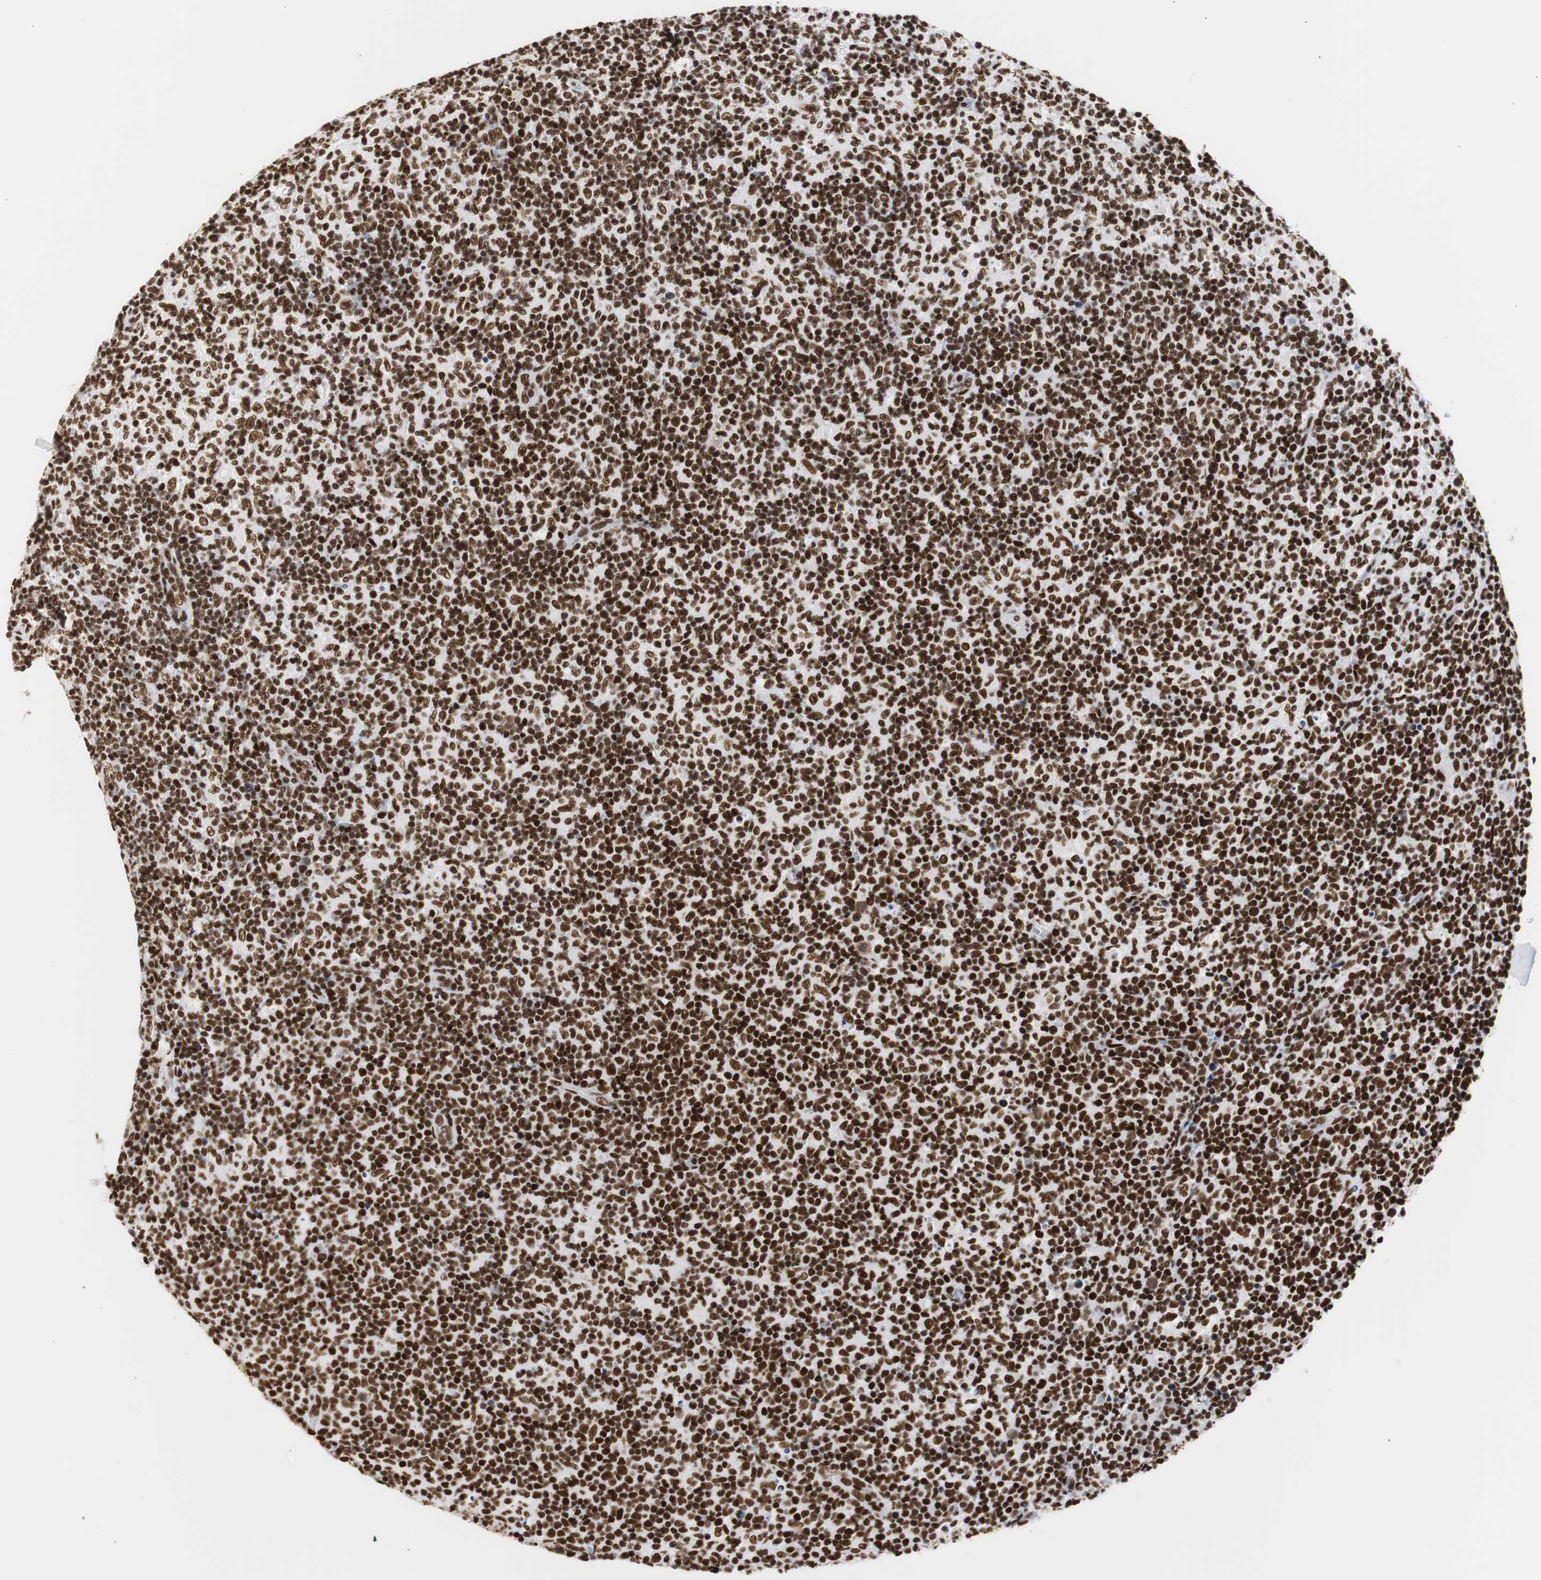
{"staining": {"intensity": "strong", "quantity": ">75%", "location": "nuclear"}, "tissue": "lymph node", "cell_type": "Germinal center cells", "image_type": "normal", "snomed": [{"axis": "morphology", "description": "Normal tissue, NOS"}, {"axis": "morphology", "description": "Inflammation, NOS"}, {"axis": "topography", "description": "Lymph node"}], "caption": "An image of lymph node stained for a protein shows strong nuclear brown staining in germinal center cells. The protein of interest is shown in brown color, while the nuclei are stained blue.", "gene": "HNRNPH2", "patient": {"sex": "male", "age": 55}}